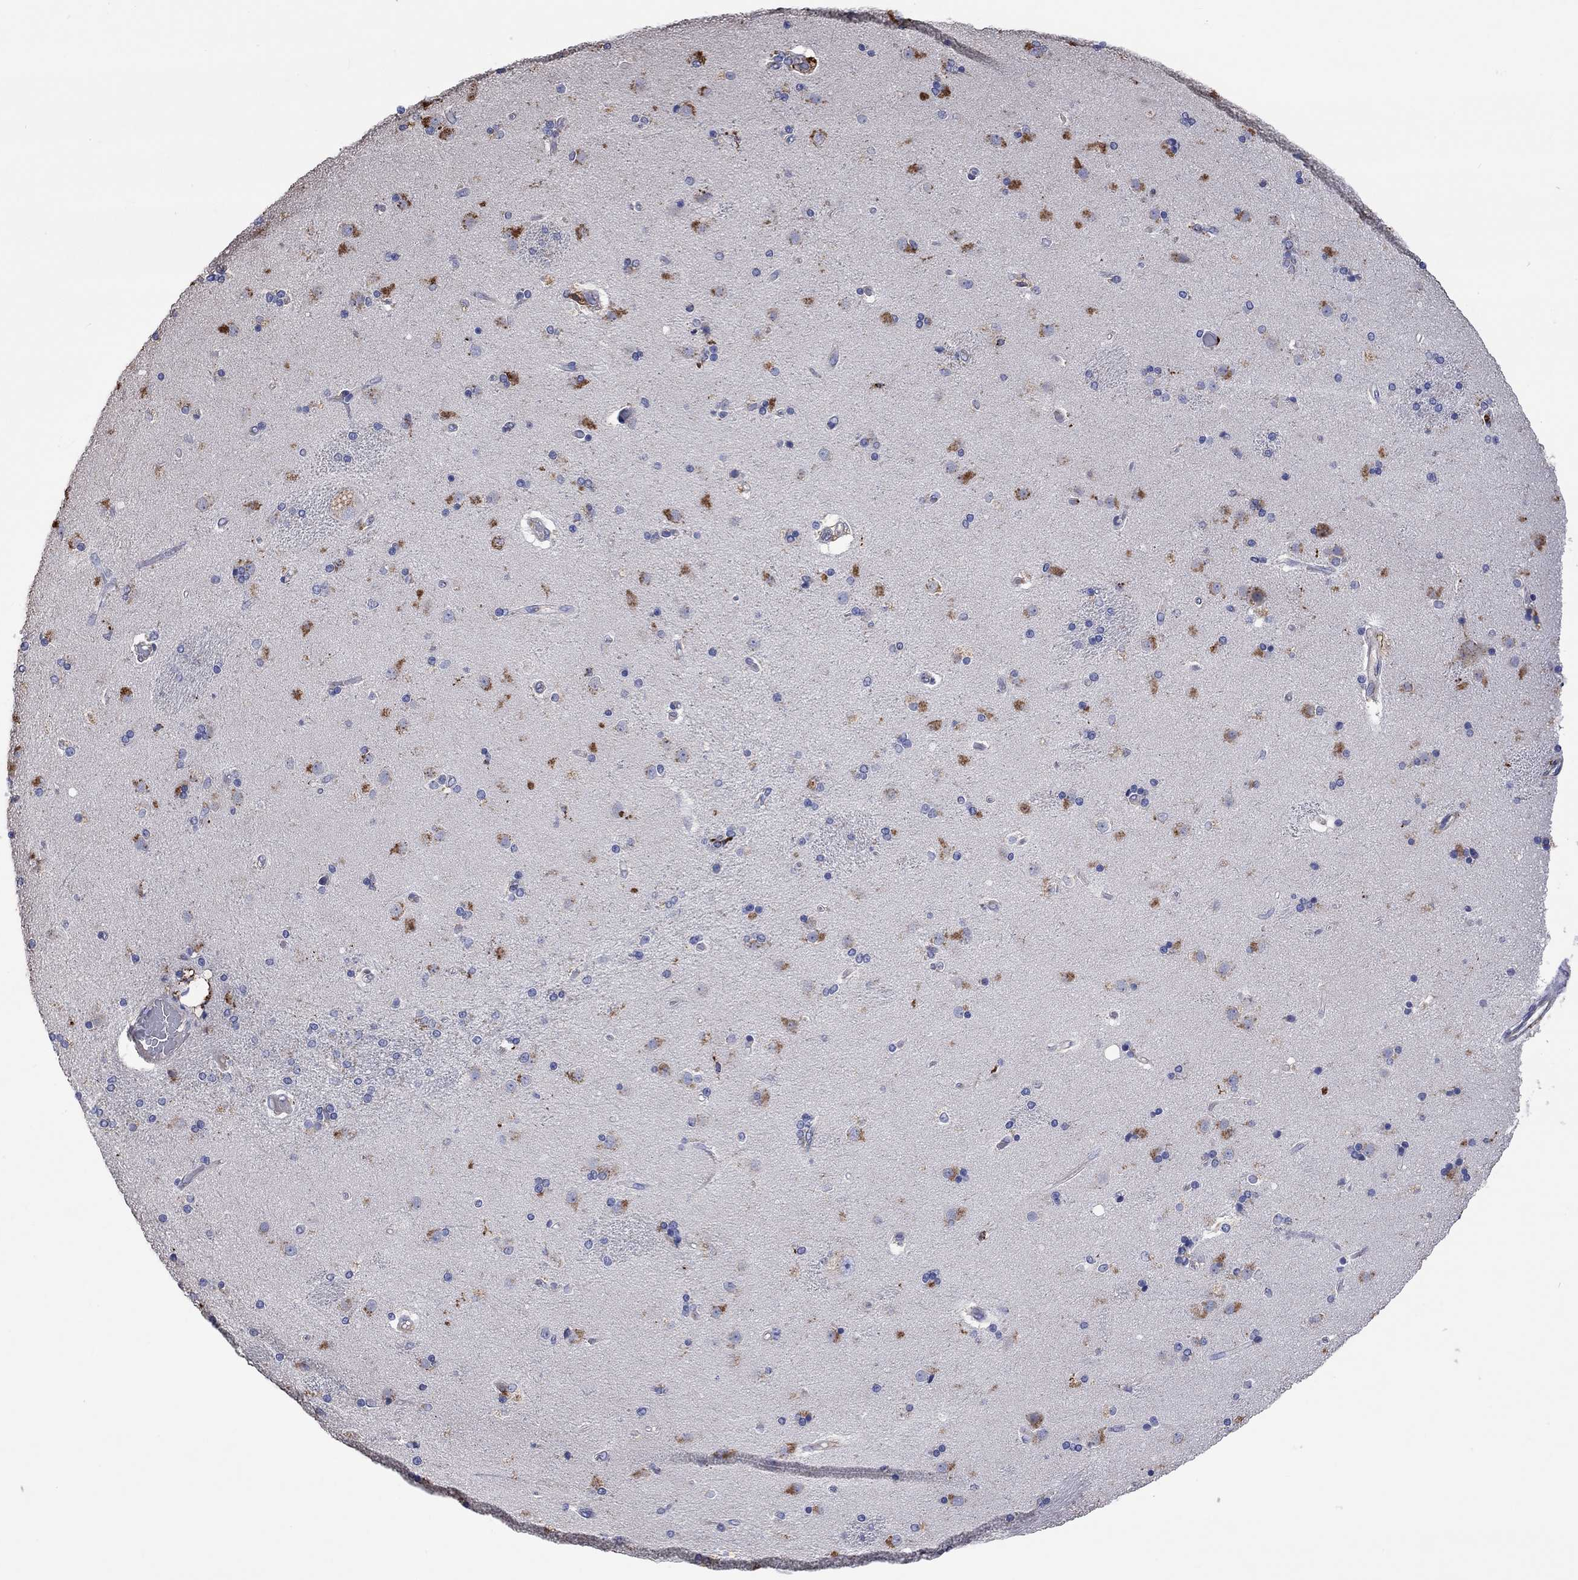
{"staining": {"intensity": "moderate", "quantity": "<25%", "location": "cytoplasmic/membranous"}, "tissue": "caudate", "cell_type": "Glial cells", "image_type": "normal", "snomed": [{"axis": "morphology", "description": "Normal tissue, NOS"}, {"axis": "topography", "description": "Lateral ventricle wall"}], "caption": "Protein analysis of unremarkable caudate demonstrates moderate cytoplasmic/membranous staining in approximately <25% of glial cells. Using DAB (3,3'-diaminobenzidine) (brown) and hematoxylin (blue) stains, captured at high magnification using brightfield microscopy.", "gene": "CTSB", "patient": {"sex": "female", "age": 71}}